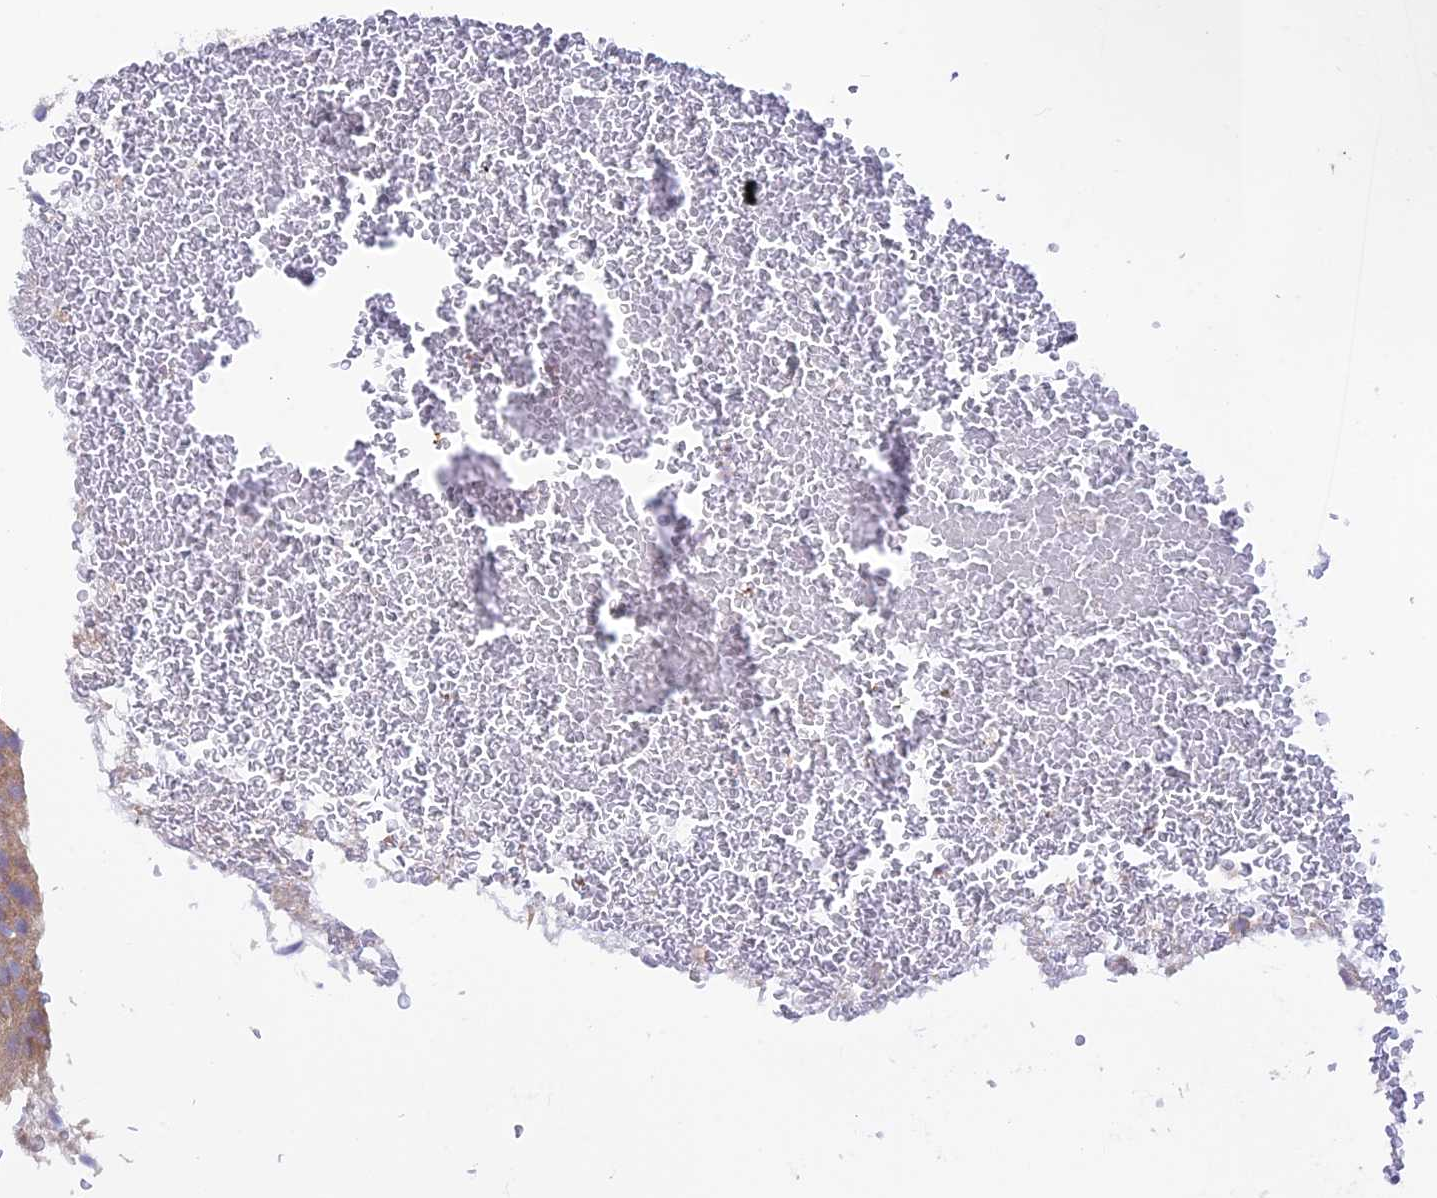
{"staining": {"intensity": "moderate", "quantity": ">75%", "location": "cytoplasmic/membranous"}, "tissue": "urothelial cancer", "cell_type": "Tumor cells", "image_type": "cancer", "snomed": [{"axis": "morphology", "description": "Urothelial carcinoma, Low grade"}, {"axis": "topography", "description": "Urinary bladder"}], "caption": "Immunohistochemistry micrograph of neoplastic tissue: human urothelial cancer stained using IHC reveals medium levels of moderate protein expression localized specifically in the cytoplasmic/membranous of tumor cells, appearing as a cytoplasmic/membranous brown color.", "gene": "ADAMTS15", "patient": {"sex": "male", "age": 78}}